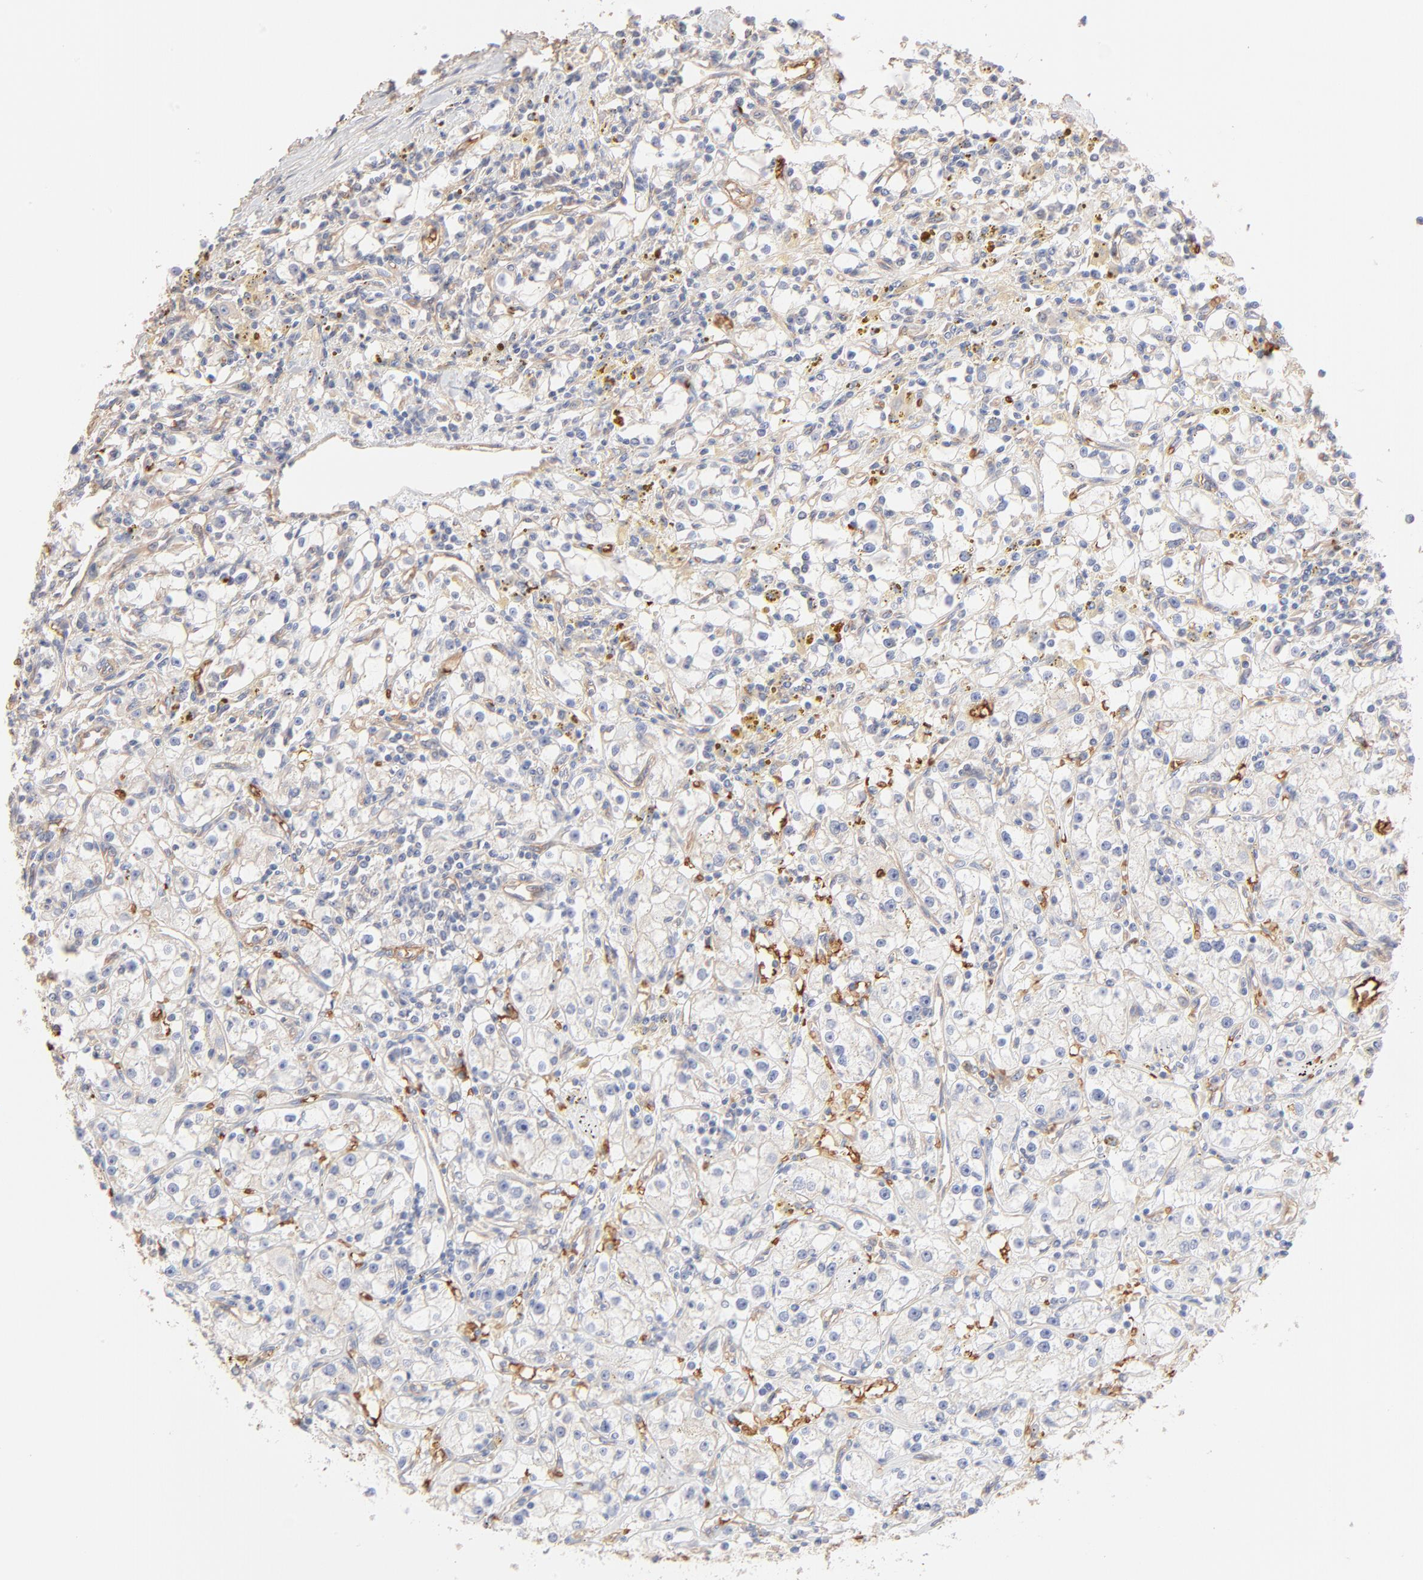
{"staining": {"intensity": "negative", "quantity": "none", "location": "none"}, "tissue": "renal cancer", "cell_type": "Tumor cells", "image_type": "cancer", "snomed": [{"axis": "morphology", "description": "Adenocarcinoma, NOS"}, {"axis": "topography", "description": "Kidney"}], "caption": "This is an immunohistochemistry (IHC) histopathology image of human renal cancer (adenocarcinoma). There is no expression in tumor cells.", "gene": "SPTB", "patient": {"sex": "male", "age": 56}}